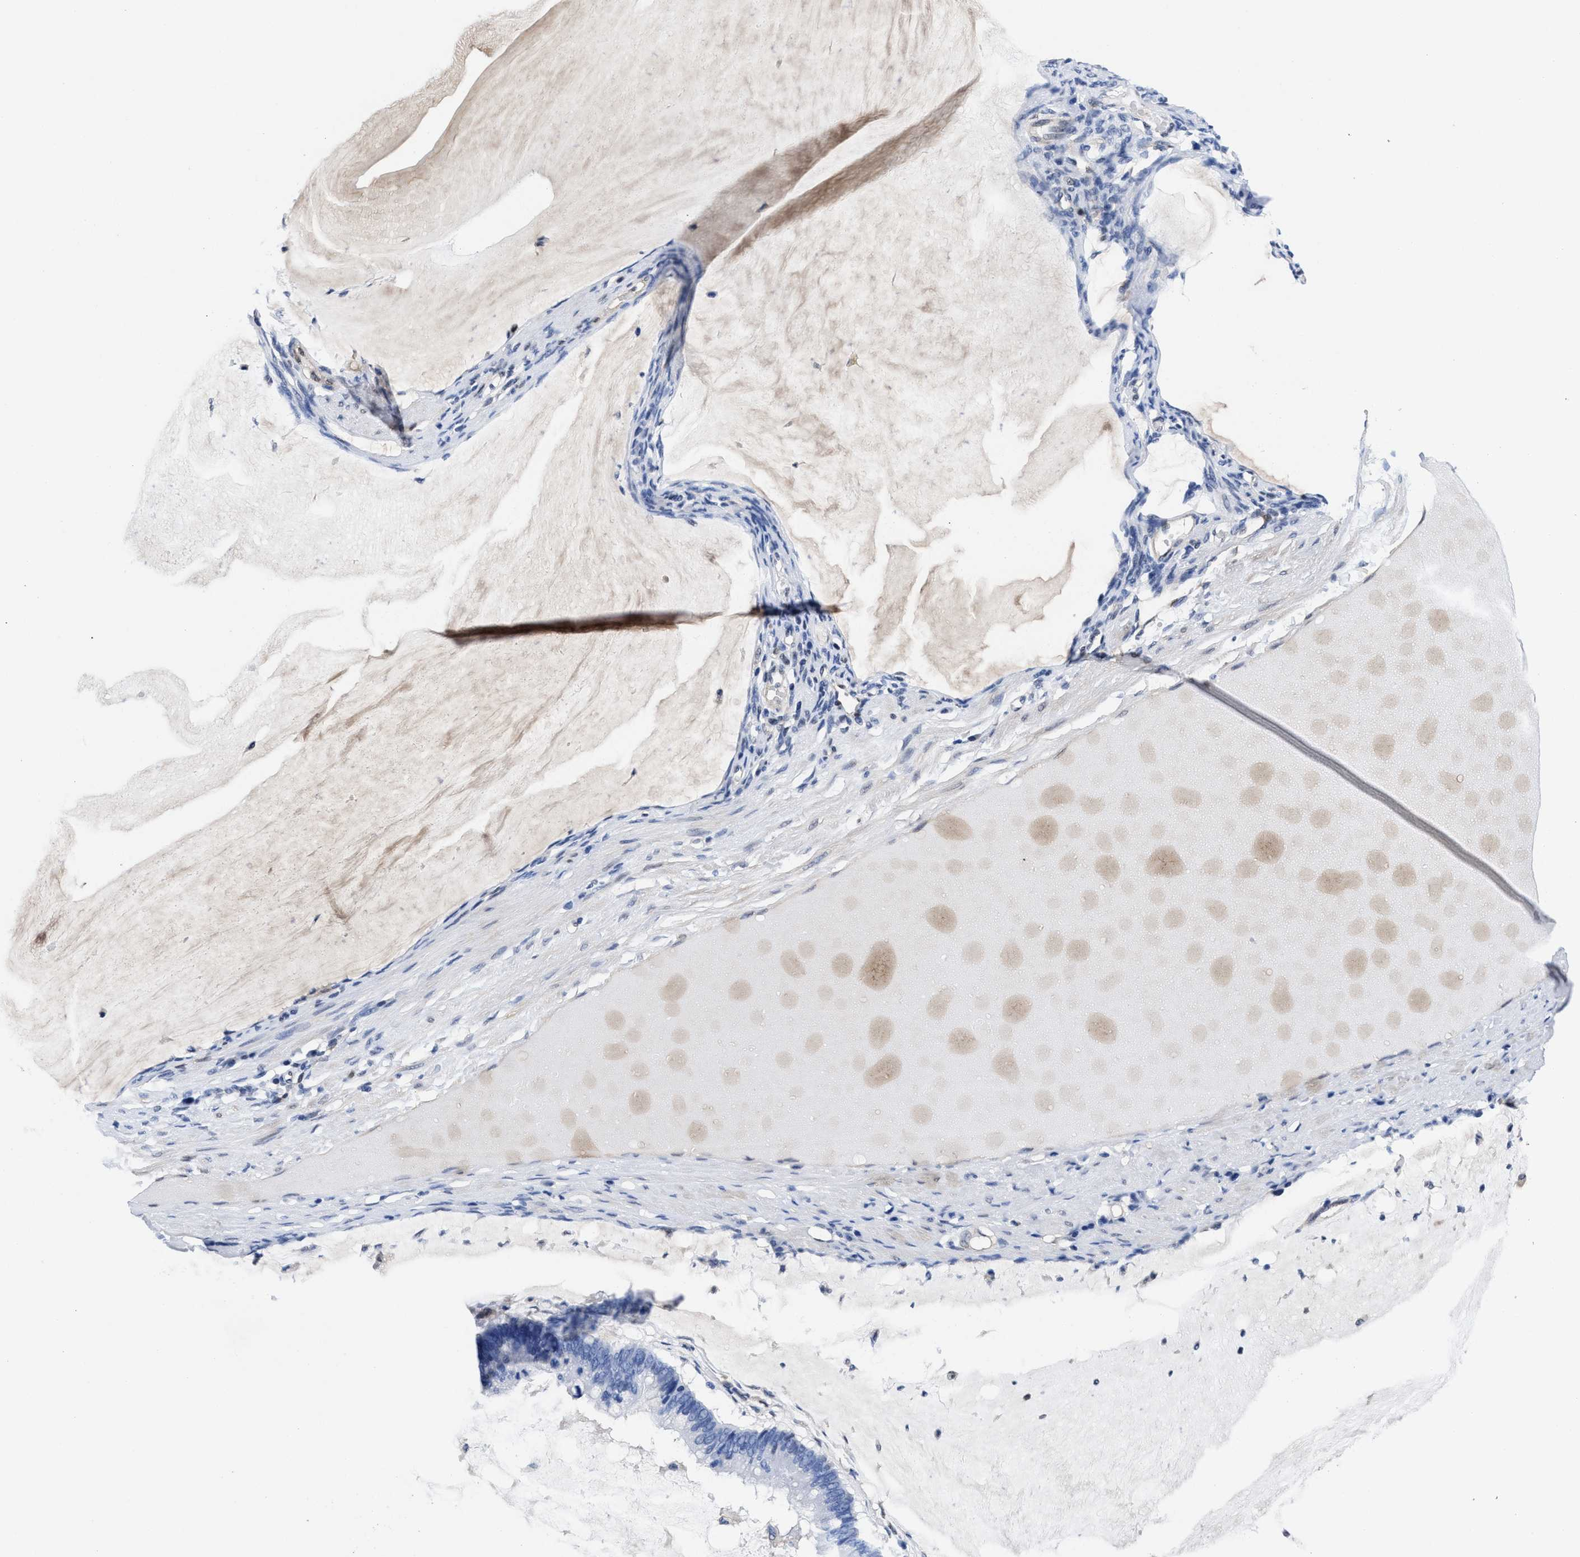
{"staining": {"intensity": "negative", "quantity": "none", "location": "none"}, "tissue": "ovarian cancer", "cell_type": "Tumor cells", "image_type": "cancer", "snomed": [{"axis": "morphology", "description": "Cystadenocarcinoma, mucinous, NOS"}, {"axis": "topography", "description": "Ovary"}], "caption": "The micrograph demonstrates no staining of tumor cells in ovarian mucinous cystadenocarcinoma.", "gene": "ACLY", "patient": {"sex": "female", "age": 61}}